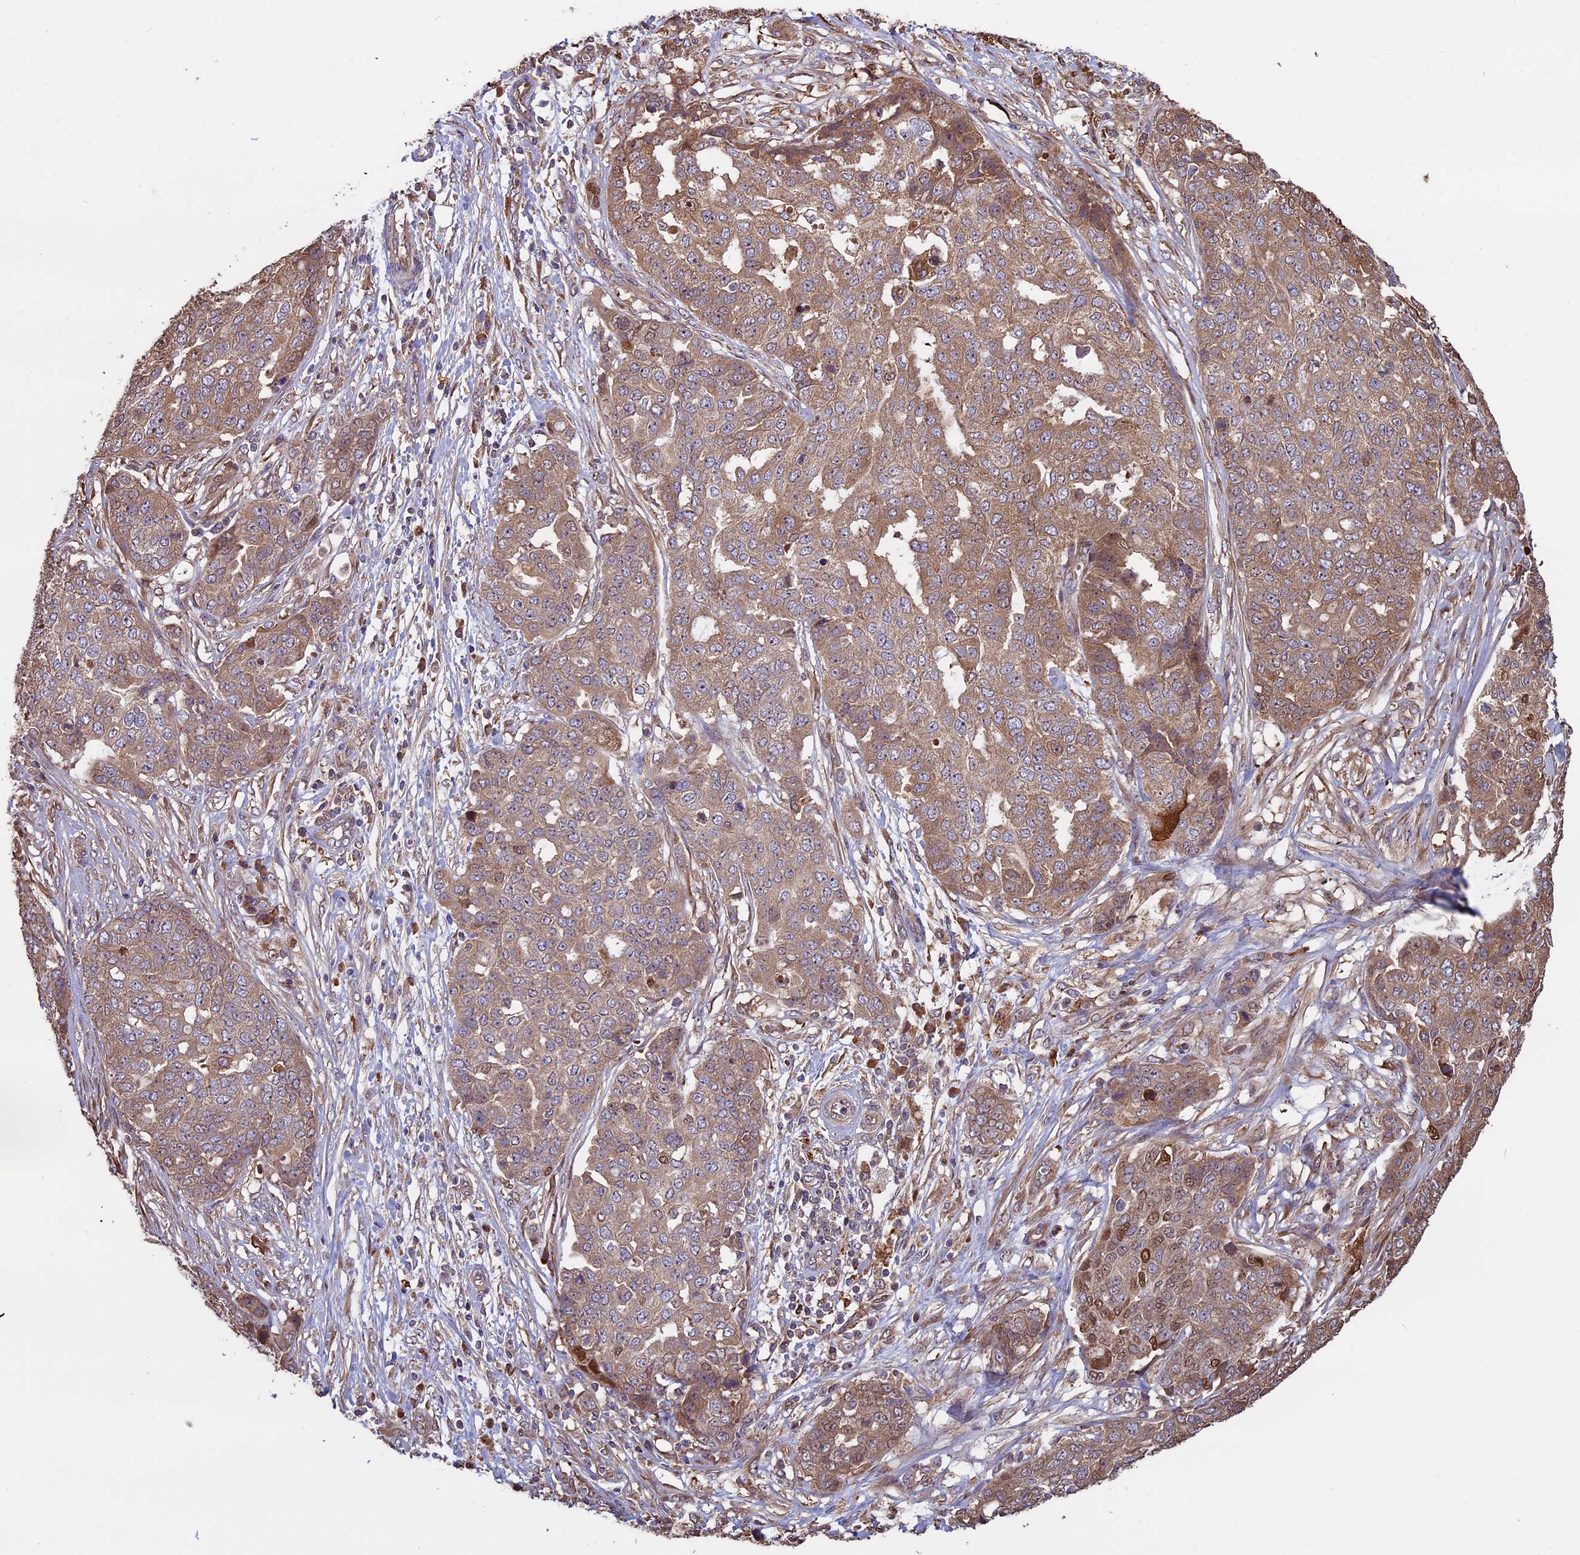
{"staining": {"intensity": "moderate", "quantity": ">75%", "location": "cytoplasmic/membranous"}, "tissue": "ovarian cancer", "cell_type": "Tumor cells", "image_type": "cancer", "snomed": [{"axis": "morphology", "description": "Cystadenocarcinoma, serous, NOS"}, {"axis": "topography", "description": "Soft tissue"}, {"axis": "topography", "description": "Ovary"}], "caption": "This micrograph reveals IHC staining of serous cystadenocarcinoma (ovarian), with medium moderate cytoplasmic/membranous positivity in about >75% of tumor cells.", "gene": "VWA3A", "patient": {"sex": "female", "age": 57}}